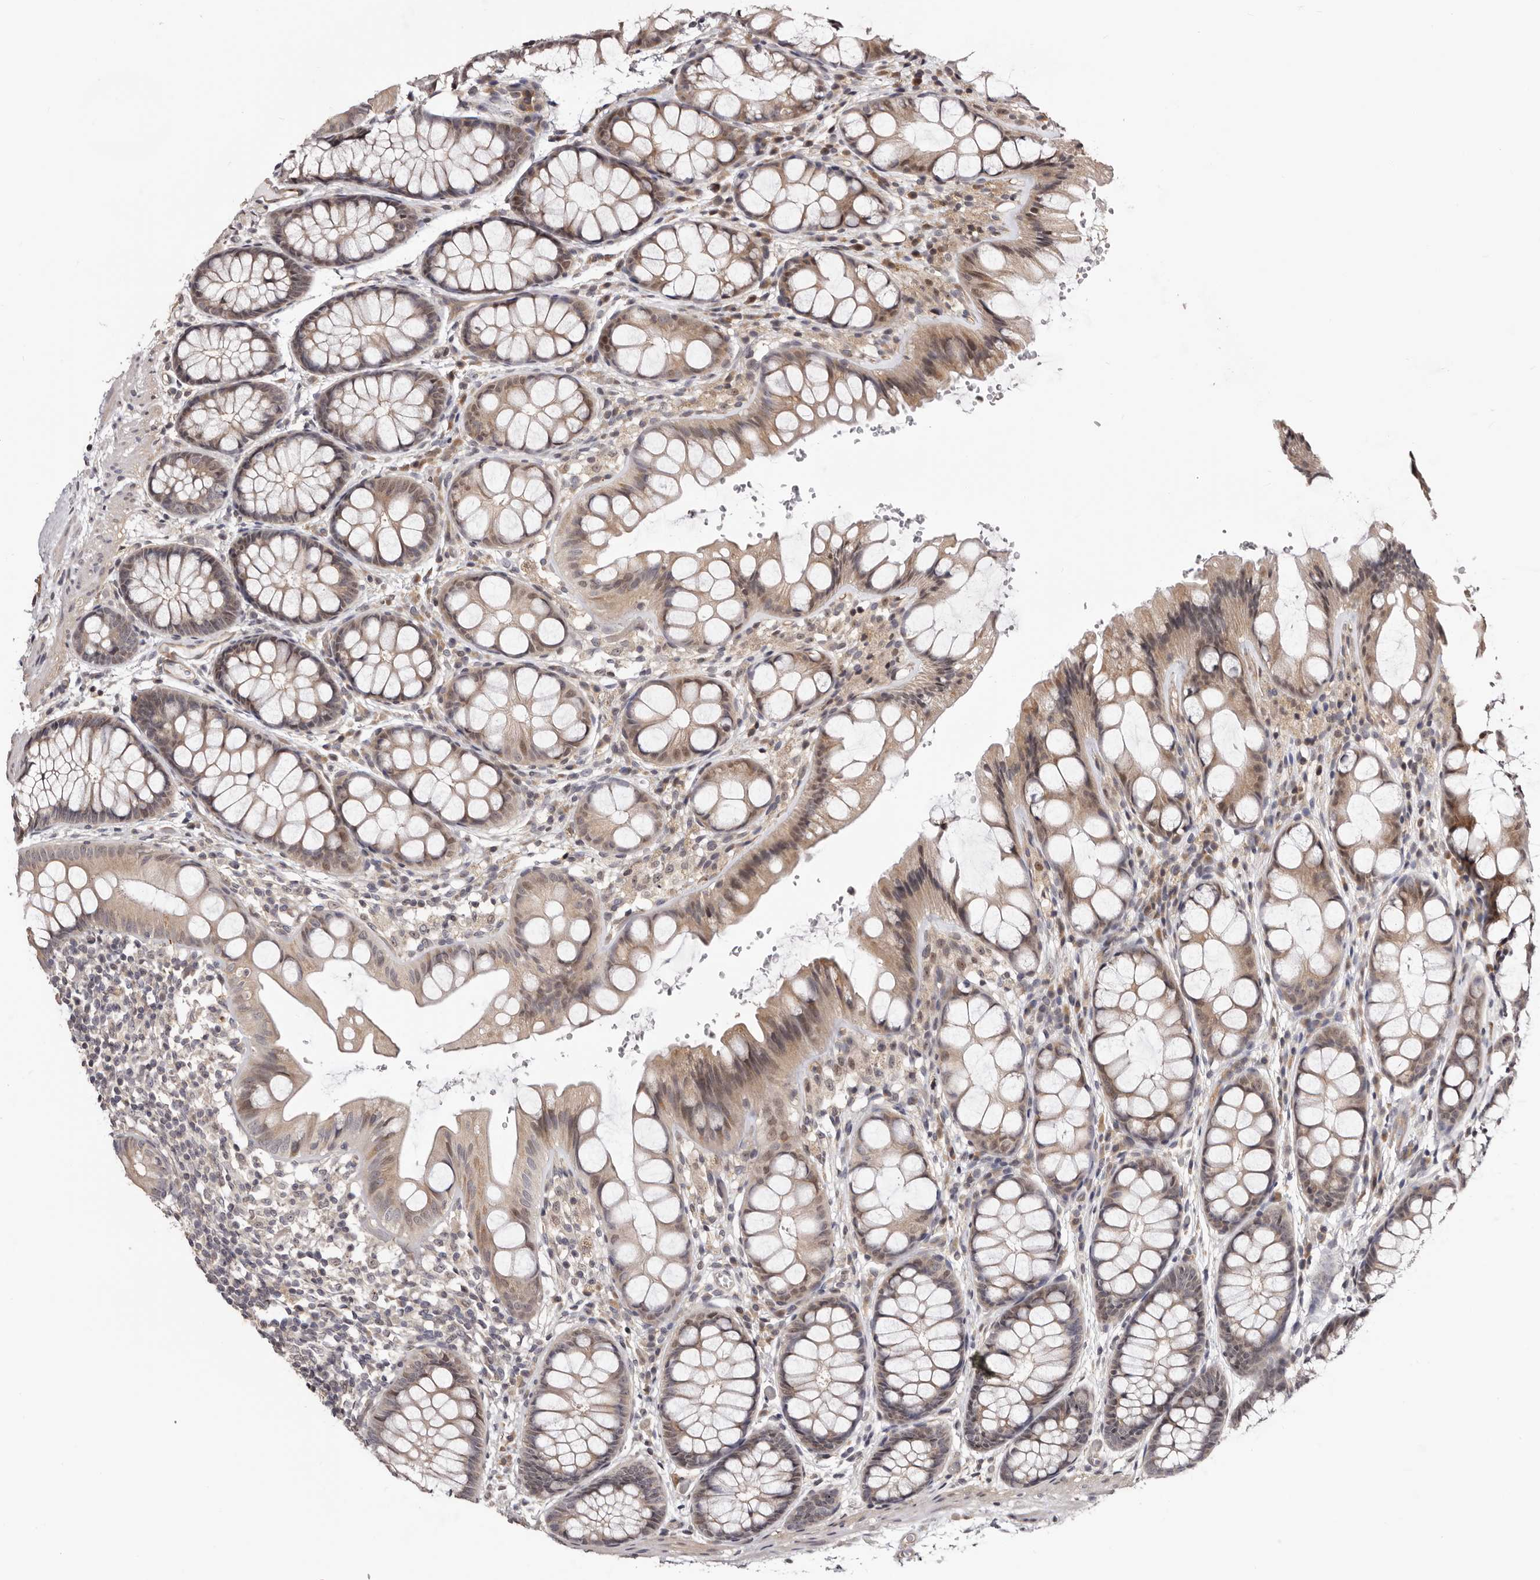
{"staining": {"intensity": "weak", "quantity": ">75%", "location": "cytoplasmic/membranous"}, "tissue": "colon", "cell_type": "Endothelial cells", "image_type": "normal", "snomed": [{"axis": "morphology", "description": "Normal tissue, NOS"}, {"axis": "topography", "description": "Colon"}], "caption": "An immunohistochemistry image of normal tissue is shown. Protein staining in brown labels weak cytoplasmic/membranous positivity in colon within endothelial cells.", "gene": "NOL12", "patient": {"sex": "male", "age": 47}}